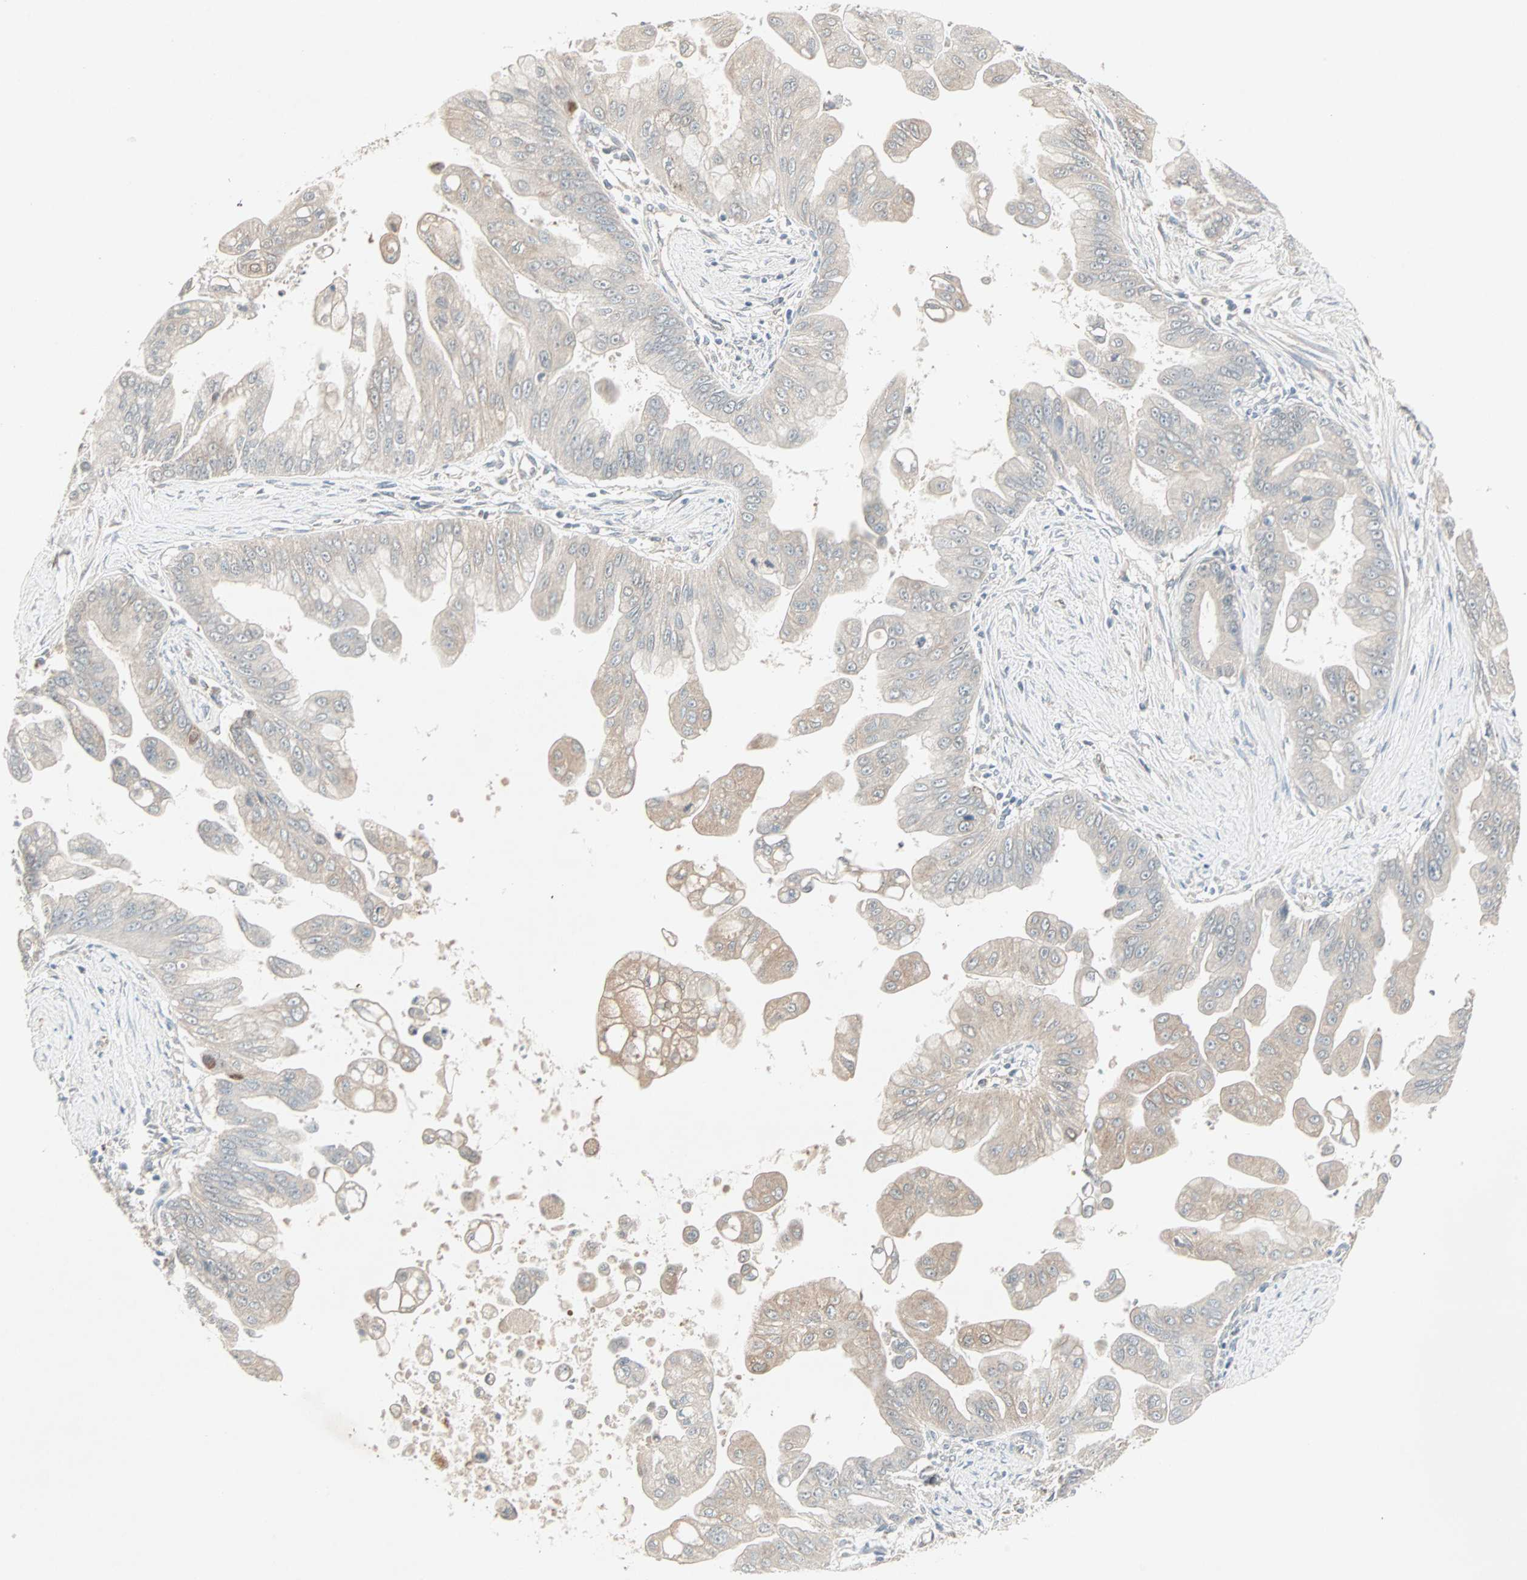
{"staining": {"intensity": "weak", "quantity": "<25%", "location": "cytoplasmic/membranous"}, "tissue": "pancreatic cancer", "cell_type": "Tumor cells", "image_type": "cancer", "snomed": [{"axis": "morphology", "description": "Adenocarcinoma, NOS"}, {"axis": "topography", "description": "Pancreas"}], "caption": "The histopathology image reveals no significant expression in tumor cells of pancreatic cancer.", "gene": "JMJD7-PLA2G4B", "patient": {"sex": "female", "age": 75}}